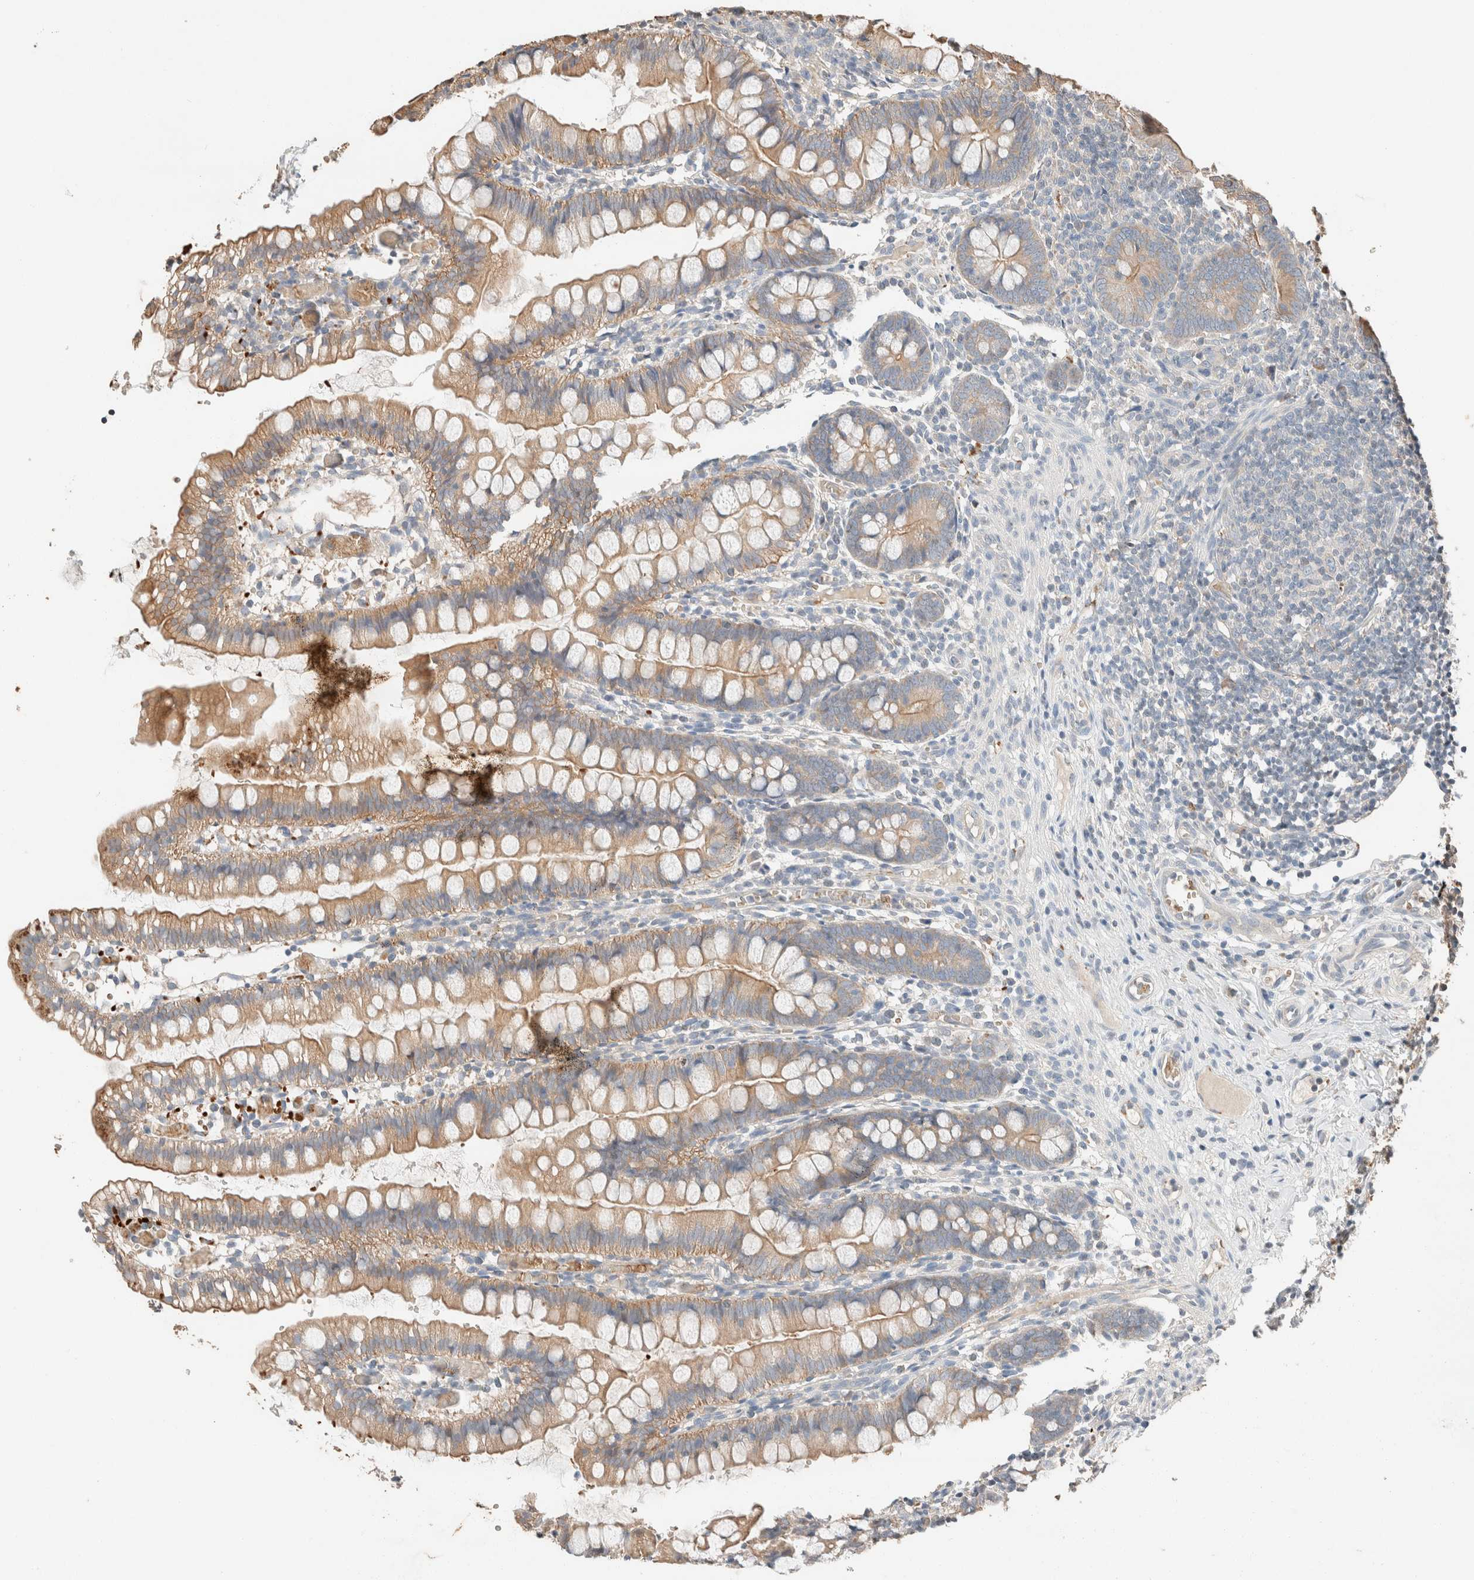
{"staining": {"intensity": "moderate", "quantity": ">75%", "location": "cytoplasmic/membranous"}, "tissue": "small intestine", "cell_type": "Glandular cells", "image_type": "normal", "snomed": [{"axis": "morphology", "description": "Normal tissue, NOS"}, {"axis": "morphology", "description": "Developmental malformation"}, {"axis": "topography", "description": "Small intestine"}], "caption": "The image displays immunohistochemical staining of unremarkable small intestine. There is moderate cytoplasmic/membranous expression is identified in approximately >75% of glandular cells. (DAB (3,3'-diaminobenzidine) IHC, brown staining for protein, blue staining for nuclei).", "gene": "TUBD1", "patient": {"sex": "male"}}